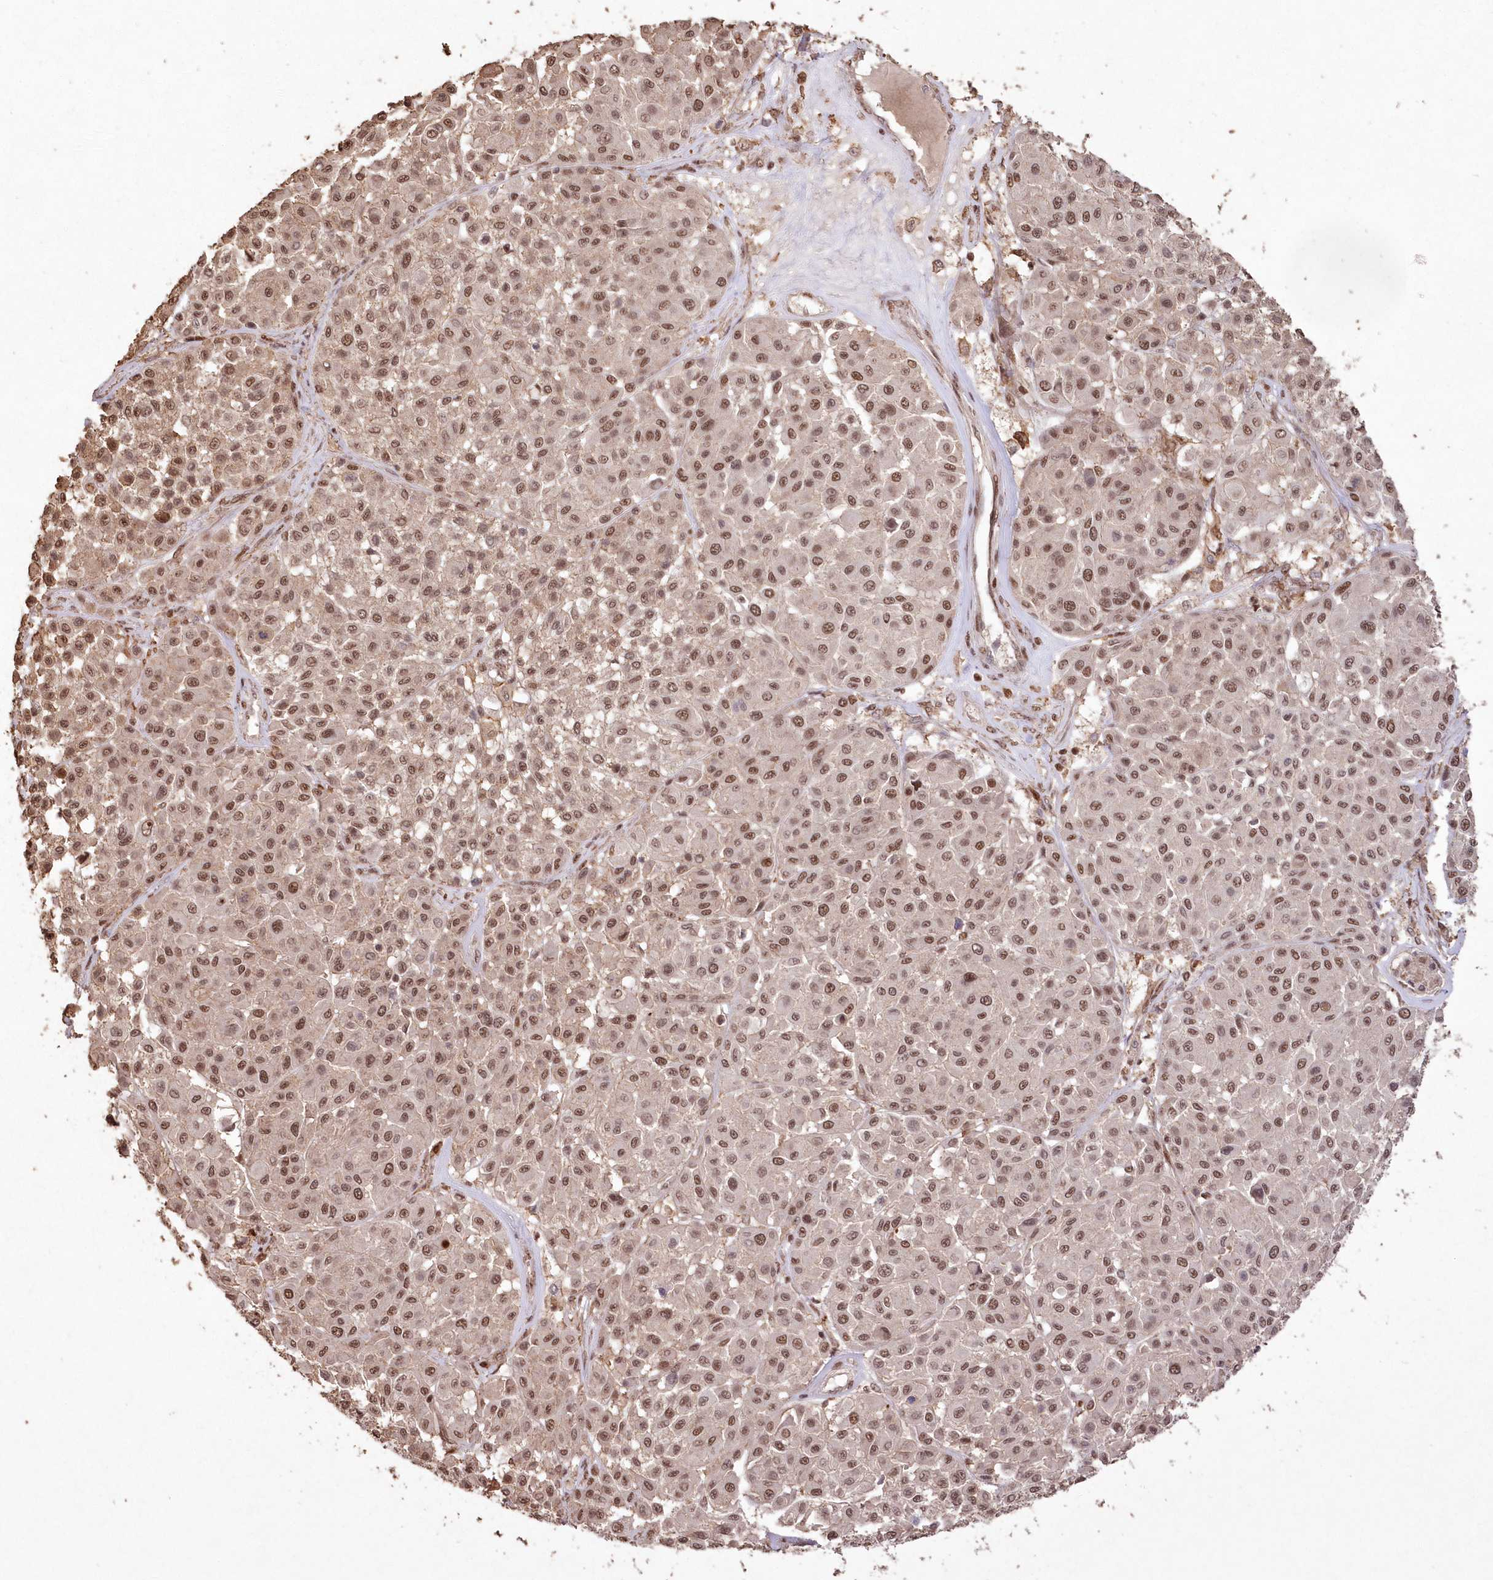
{"staining": {"intensity": "moderate", "quantity": ">75%", "location": "nuclear"}, "tissue": "melanoma", "cell_type": "Tumor cells", "image_type": "cancer", "snomed": [{"axis": "morphology", "description": "Malignant melanoma, Metastatic site"}, {"axis": "topography", "description": "Soft tissue"}], "caption": "Immunohistochemistry histopathology image of melanoma stained for a protein (brown), which exhibits medium levels of moderate nuclear expression in approximately >75% of tumor cells.", "gene": "PDS5A", "patient": {"sex": "male", "age": 41}}